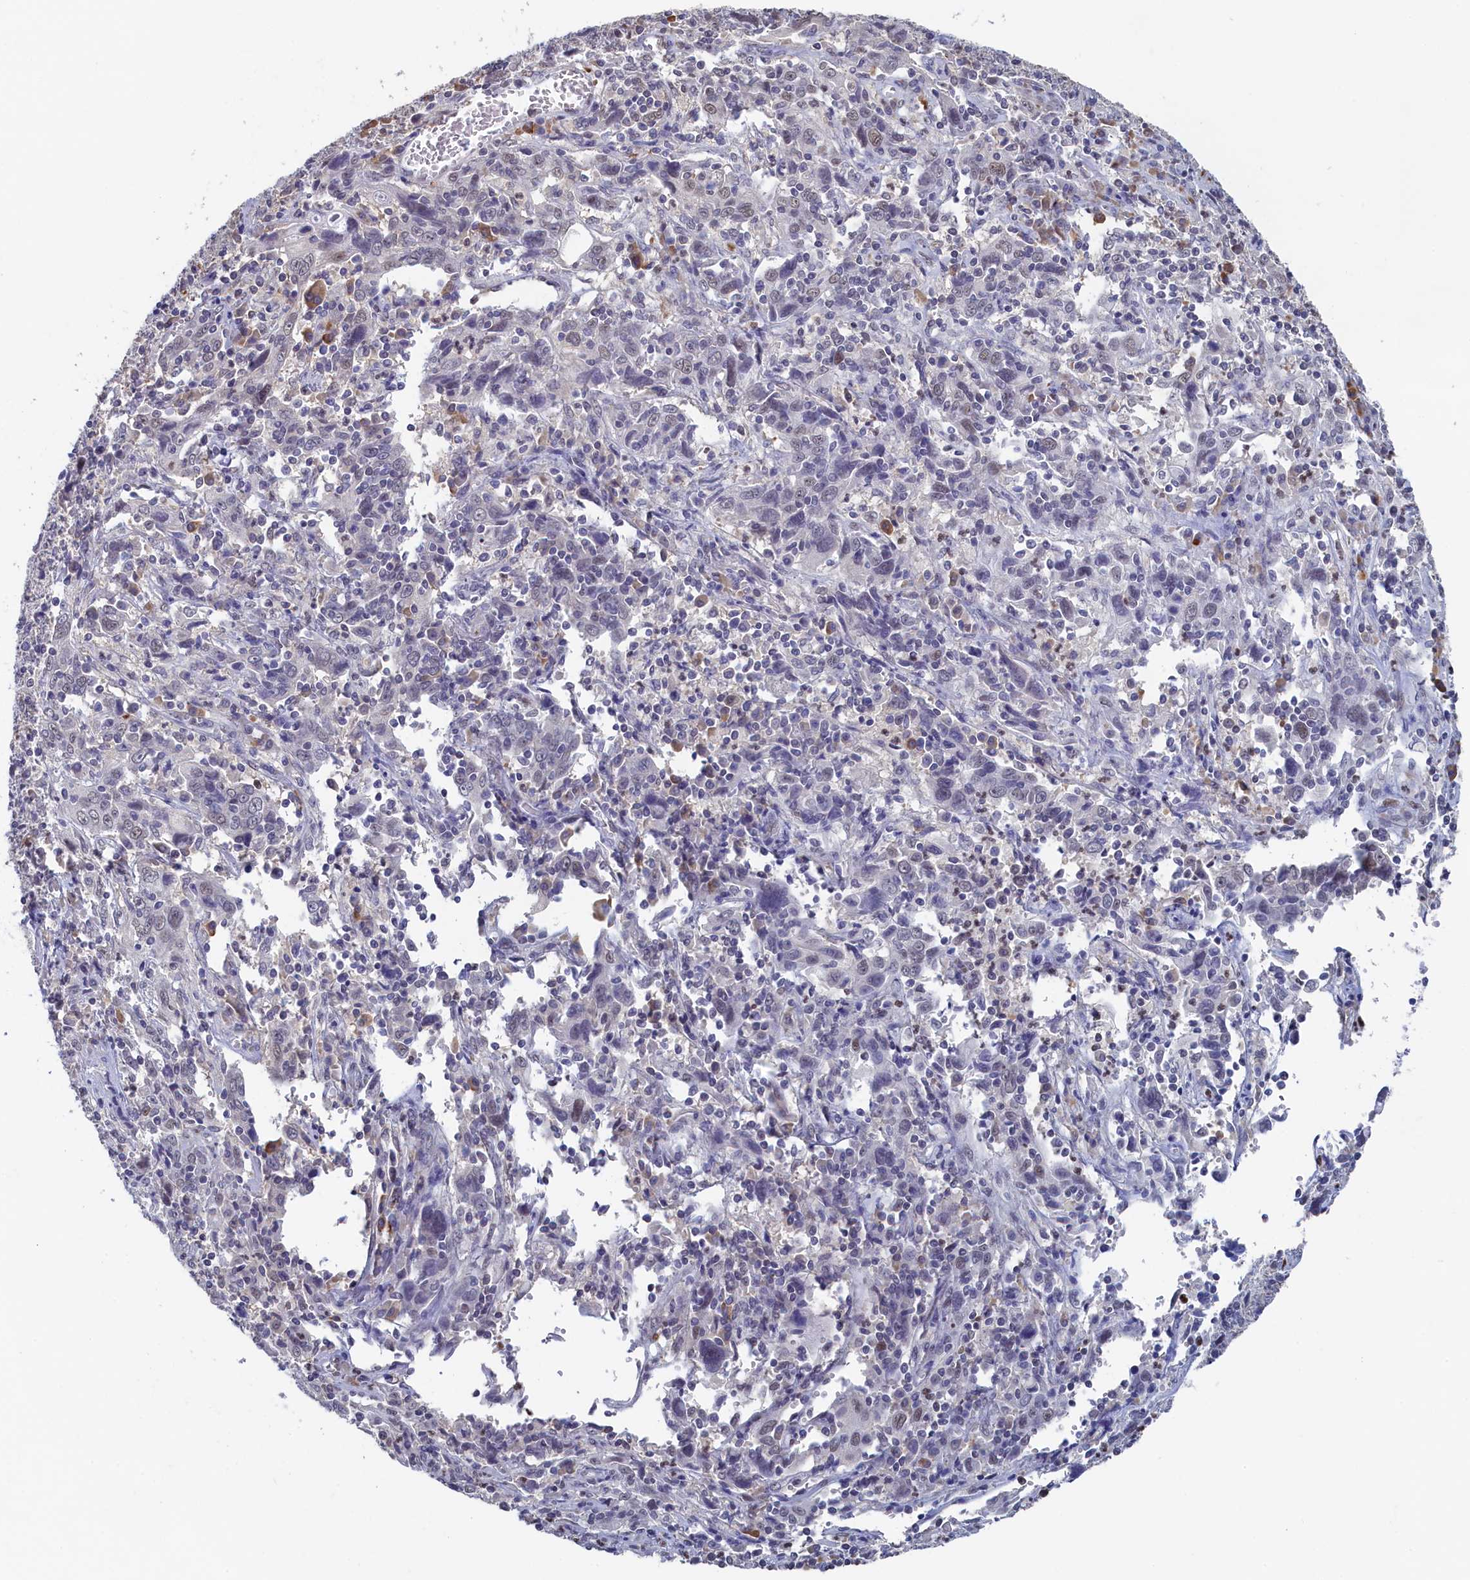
{"staining": {"intensity": "moderate", "quantity": "<25%", "location": "cytoplasmic/membranous"}, "tissue": "cervical cancer", "cell_type": "Tumor cells", "image_type": "cancer", "snomed": [{"axis": "morphology", "description": "Squamous cell carcinoma, NOS"}, {"axis": "topography", "description": "Cervix"}], "caption": "An immunohistochemistry image of tumor tissue is shown. Protein staining in brown shows moderate cytoplasmic/membranous positivity in squamous cell carcinoma (cervical) within tumor cells.", "gene": "MOSPD3", "patient": {"sex": "female", "age": 46}}